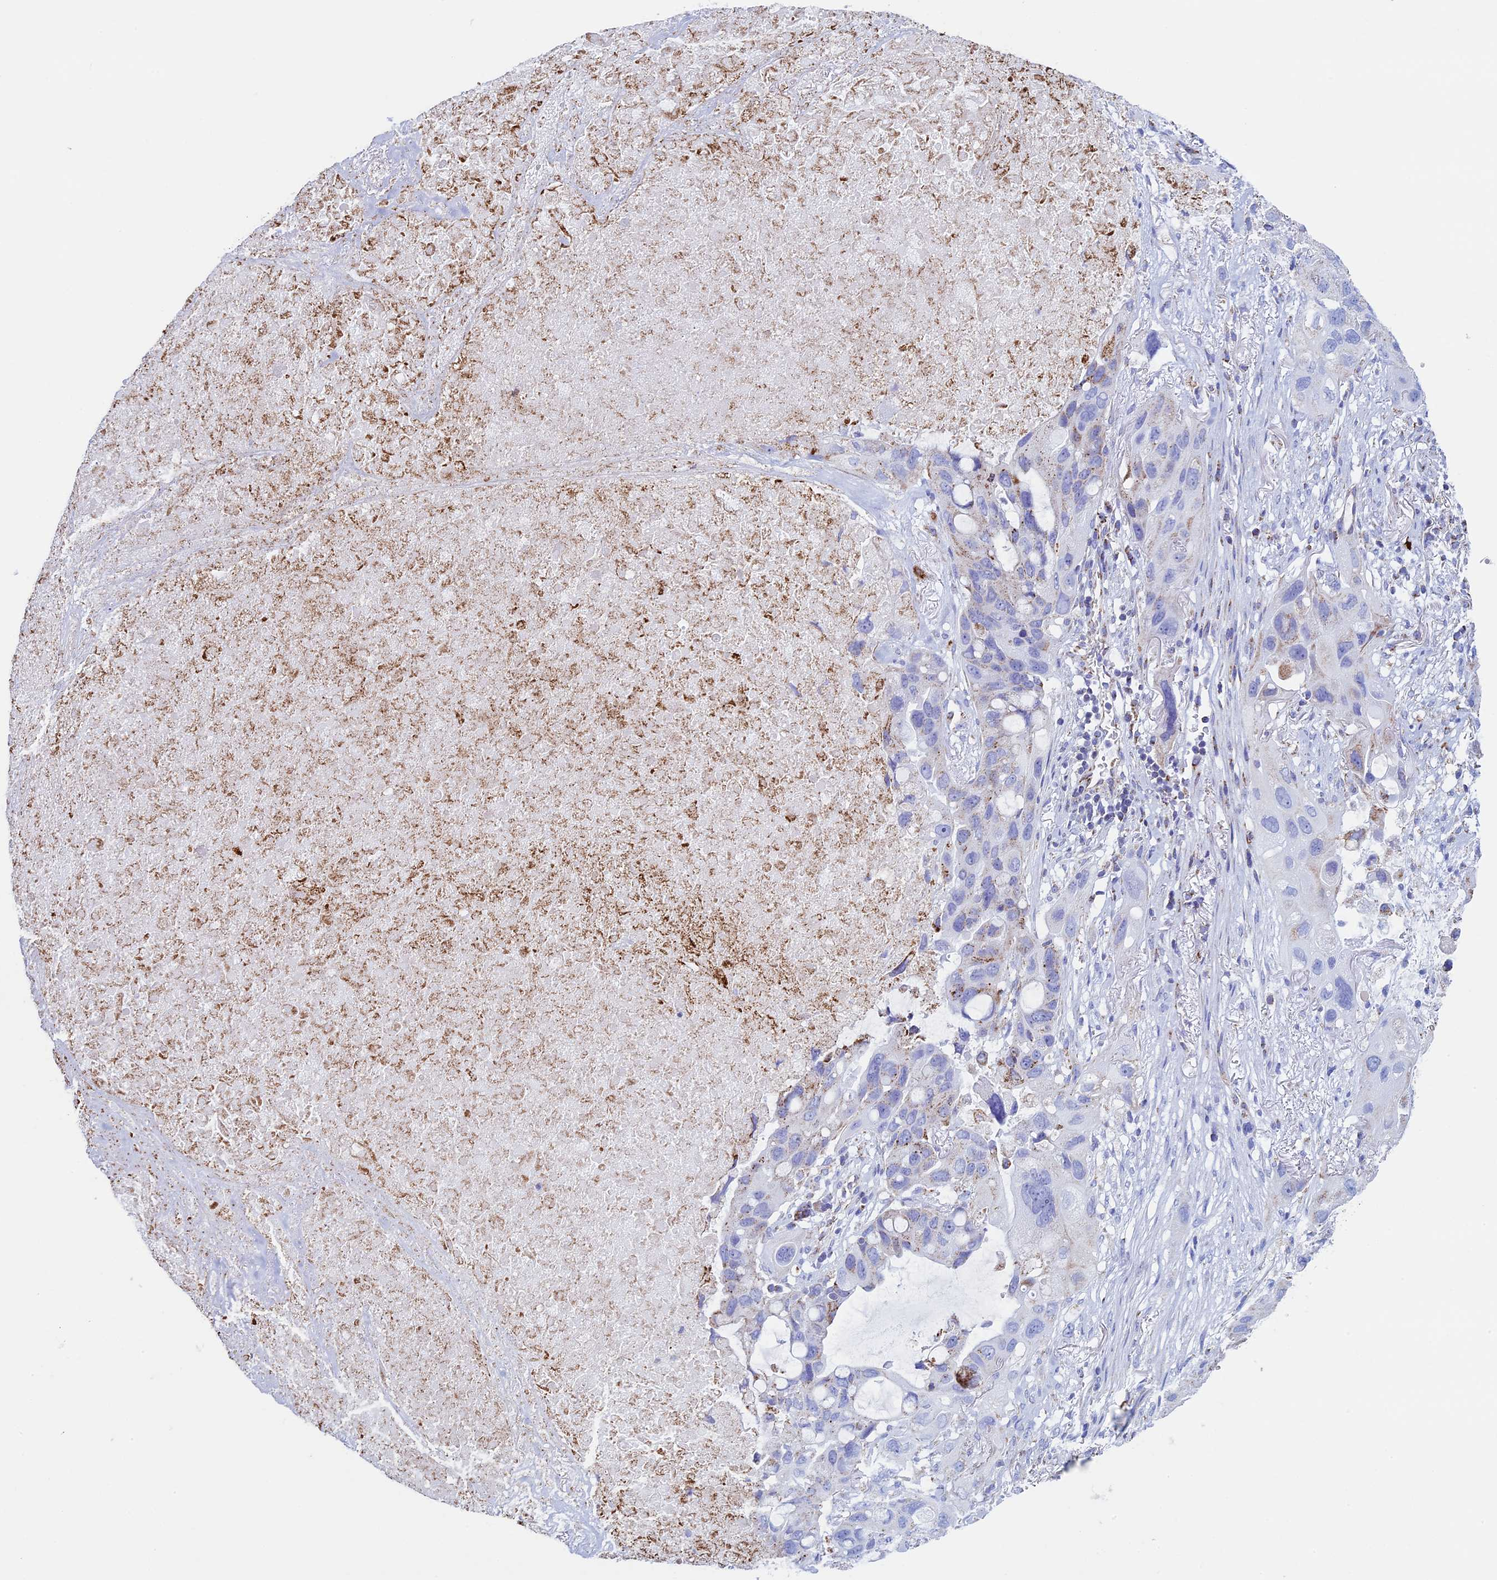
{"staining": {"intensity": "weak", "quantity": "25%-75%", "location": "cytoplasmic/membranous"}, "tissue": "lung cancer", "cell_type": "Tumor cells", "image_type": "cancer", "snomed": [{"axis": "morphology", "description": "Squamous cell carcinoma, NOS"}, {"axis": "topography", "description": "Lung"}], "caption": "Human squamous cell carcinoma (lung) stained for a protein (brown) shows weak cytoplasmic/membranous positive staining in approximately 25%-75% of tumor cells.", "gene": "UQCRFS1", "patient": {"sex": "female", "age": 73}}